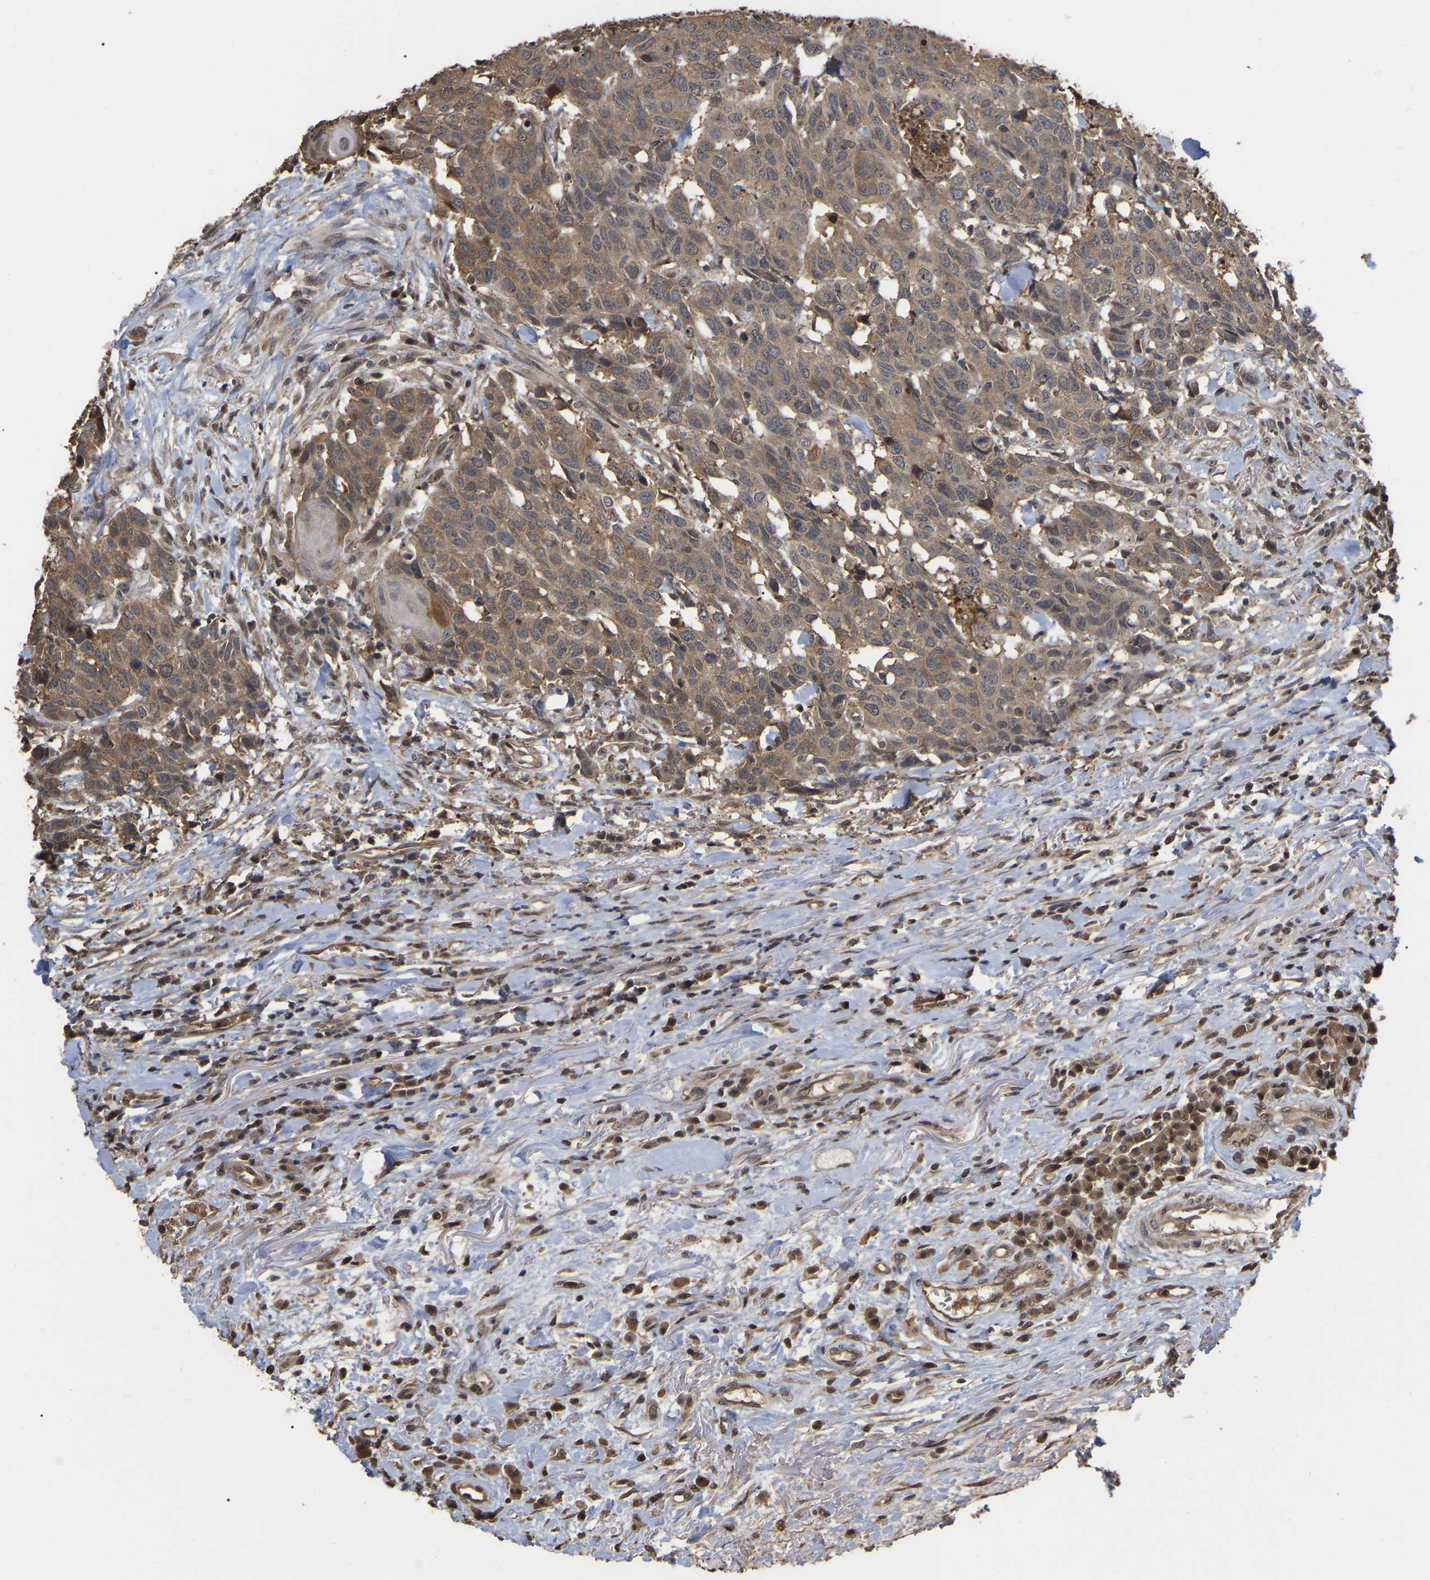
{"staining": {"intensity": "moderate", "quantity": ">75%", "location": "cytoplasmic/membranous"}, "tissue": "head and neck cancer", "cell_type": "Tumor cells", "image_type": "cancer", "snomed": [{"axis": "morphology", "description": "Squamous cell carcinoma, NOS"}, {"axis": "topography", "description": "Head-Neck"}], "caption": "Tumor cells exhibit moderate cytoplasmic/membranous expression in approximately >75% of cells in head and neck cancer.", "gene": "FAM219A", "patient": {"sex": "male", "age": 66}}